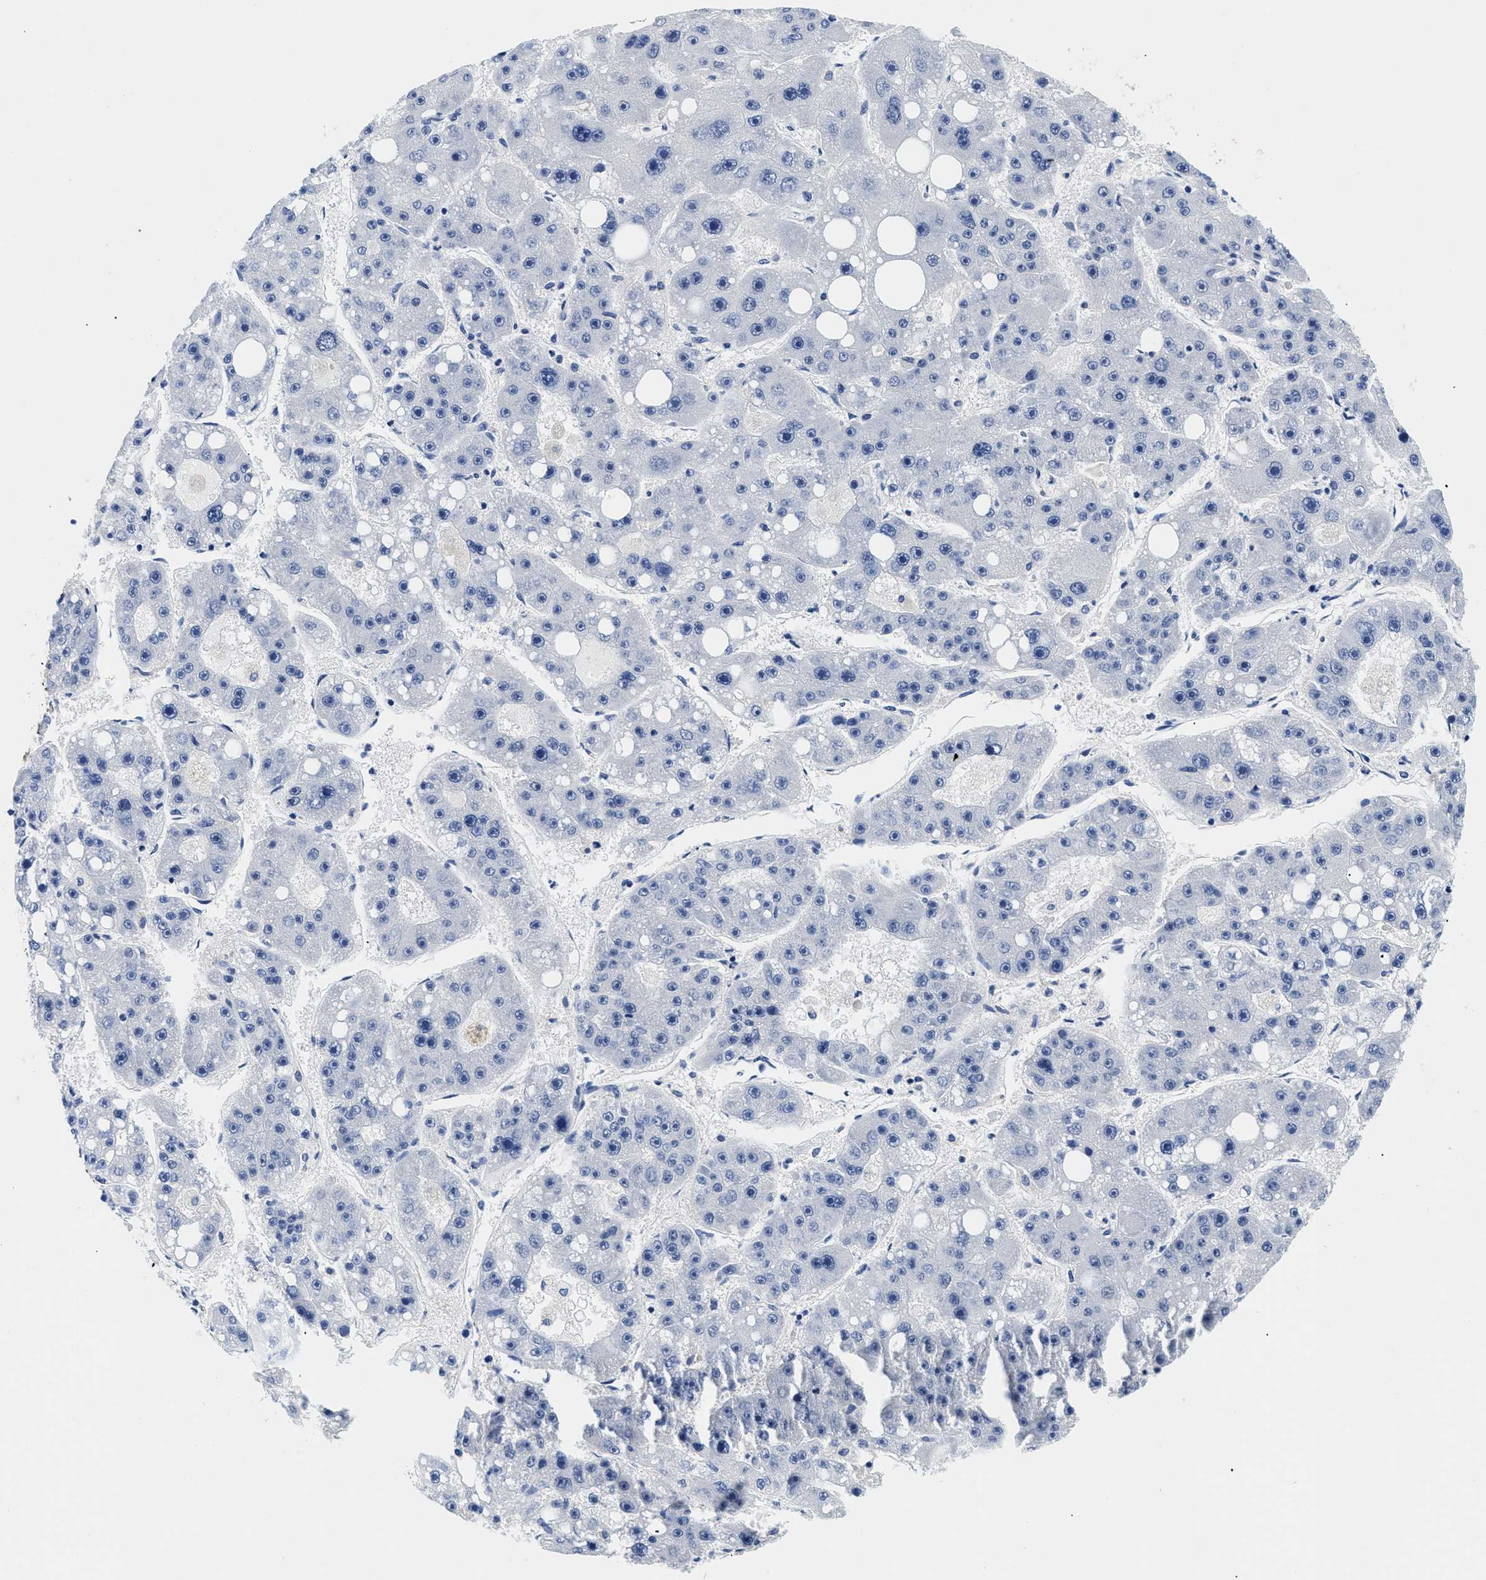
{"staining": {"intensity": "negative", "quantity": "none", "location": "none"}, "tissue": "liver cancer", "cell_type": "Tumor cells", "image_type": "cancer", "snomed": [{"axis": "morphology", "description": "Carcinoma, Hepatocellular, NOS"}, {"axis": "topography", "description": "Liver"}], "caption": "Hepatocellular carcinoma (liver) was stained to show a protein in brown. There is no significant expression in tumor cells.", "gene": "MEA1", "patient": {"sex": "female", "age": 61}}